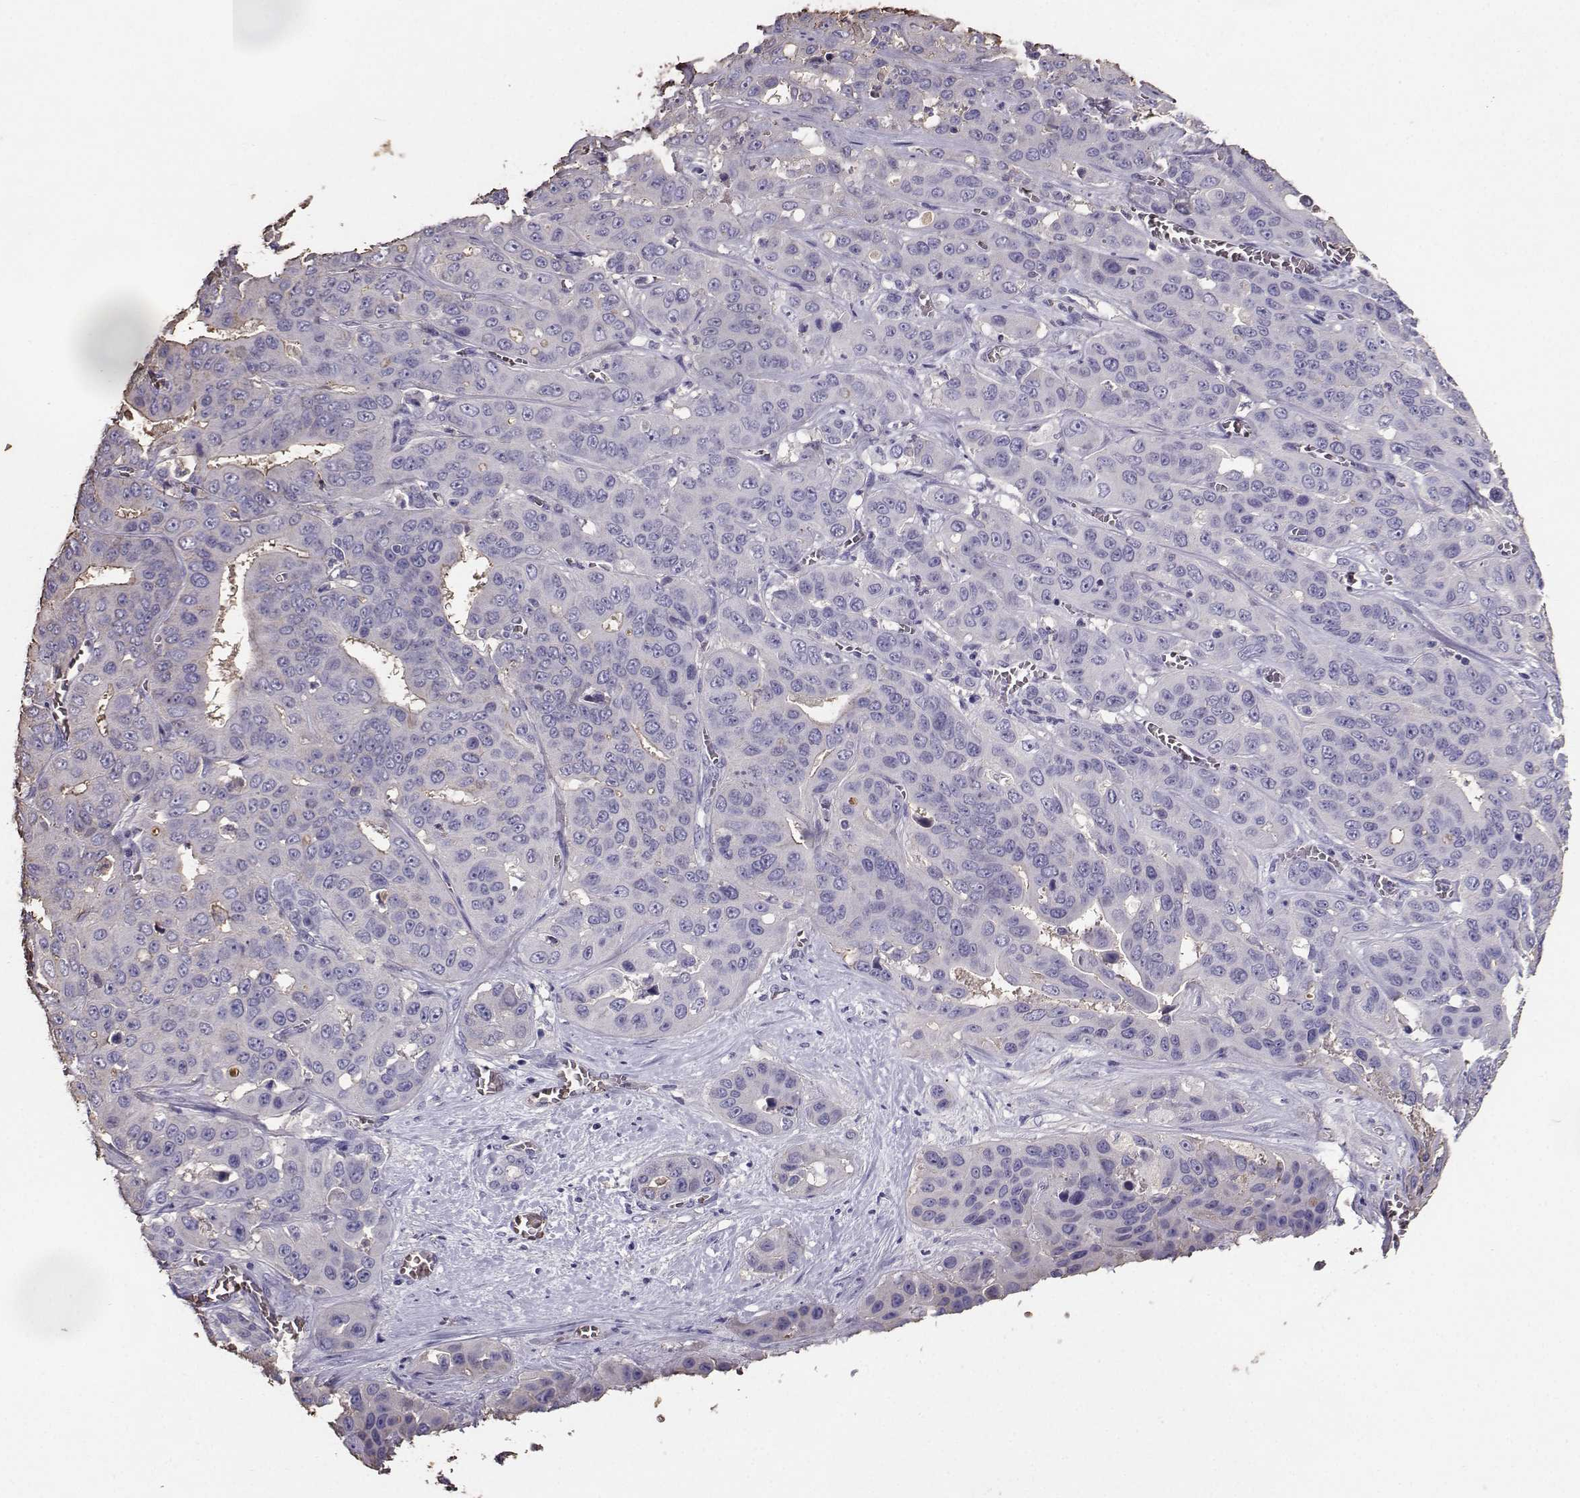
{"staining": {"intensity": "weak", "quantity": ">75%", "location": "cytoplasmic/membranous"}, "tissue": "liver cancer", "cell_type": "Tumor cells", "image_type": "cancer", "snomed": [{"axis": "morphology", "description": "Cholangiocarcinoma"}, {"axis": "topography", "description": "Liver"}], "caption": "Human liver cholangiocarcinoma stained for a protein (brown) reveals weak cytoplasmic/membranous positive positivity in about >75% of tumor cells.", "gene": "CLUL1", "patient": {"sex": "female", "age": 52}}